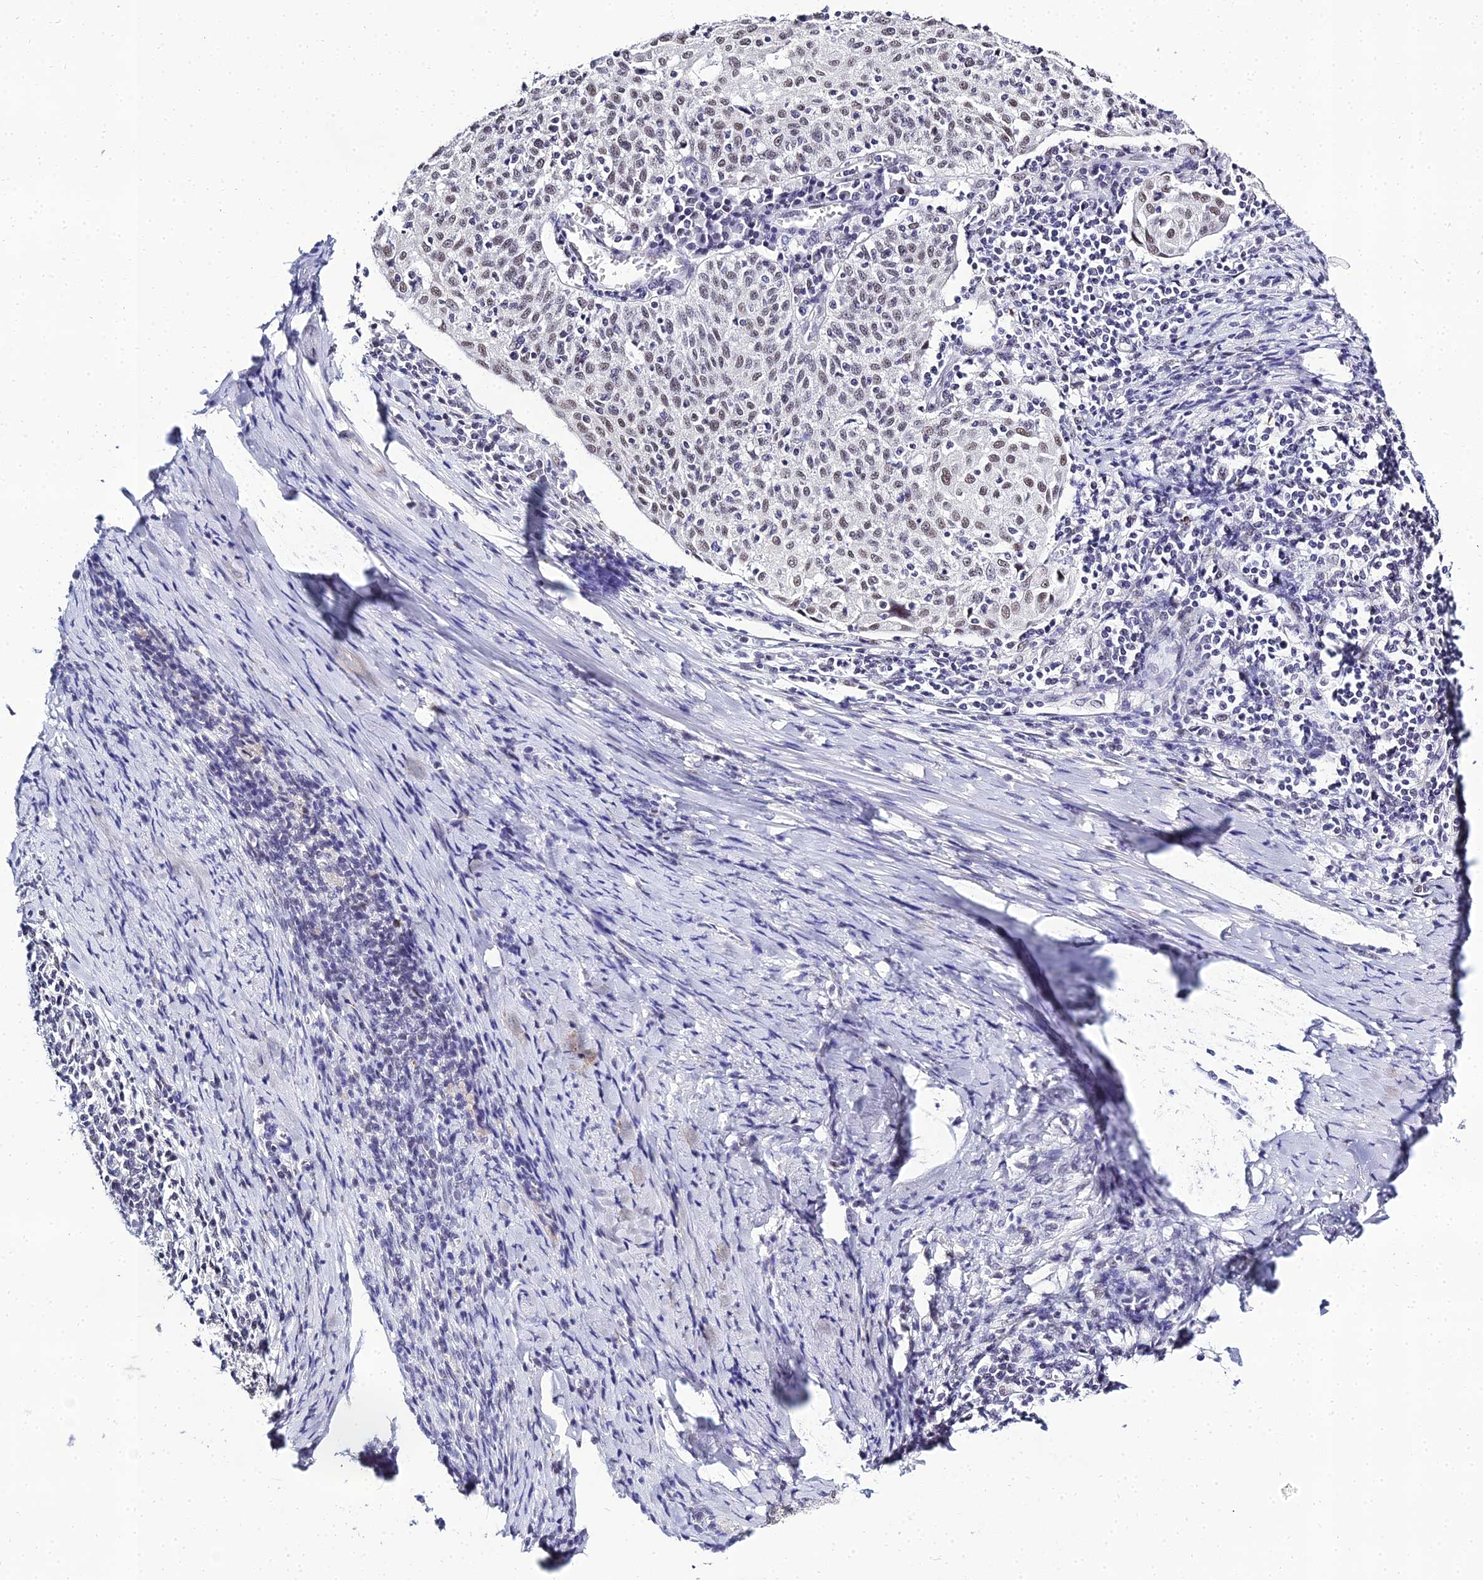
{"staining": {"intensity": "moderate", "quantity": "25%-75%", "location": "nuclear"}, "tissue": "cervical cancer", "cell_type": "Tumor cells", "image_type": "cancer", "snomed": [{"axis": "morphology", "description": "Squamous cell carcinoma, NOS"}, {"axis": "topography", "description": "Cervix"}], "caption": "A photomicrograph of human cervical squamous cell carcinoma stained for a protein demonstrates moderate nuclear brown staining in tumor cells.", "gene": "PPP4R2", "patient": {"sex": "female", "age": 52}}